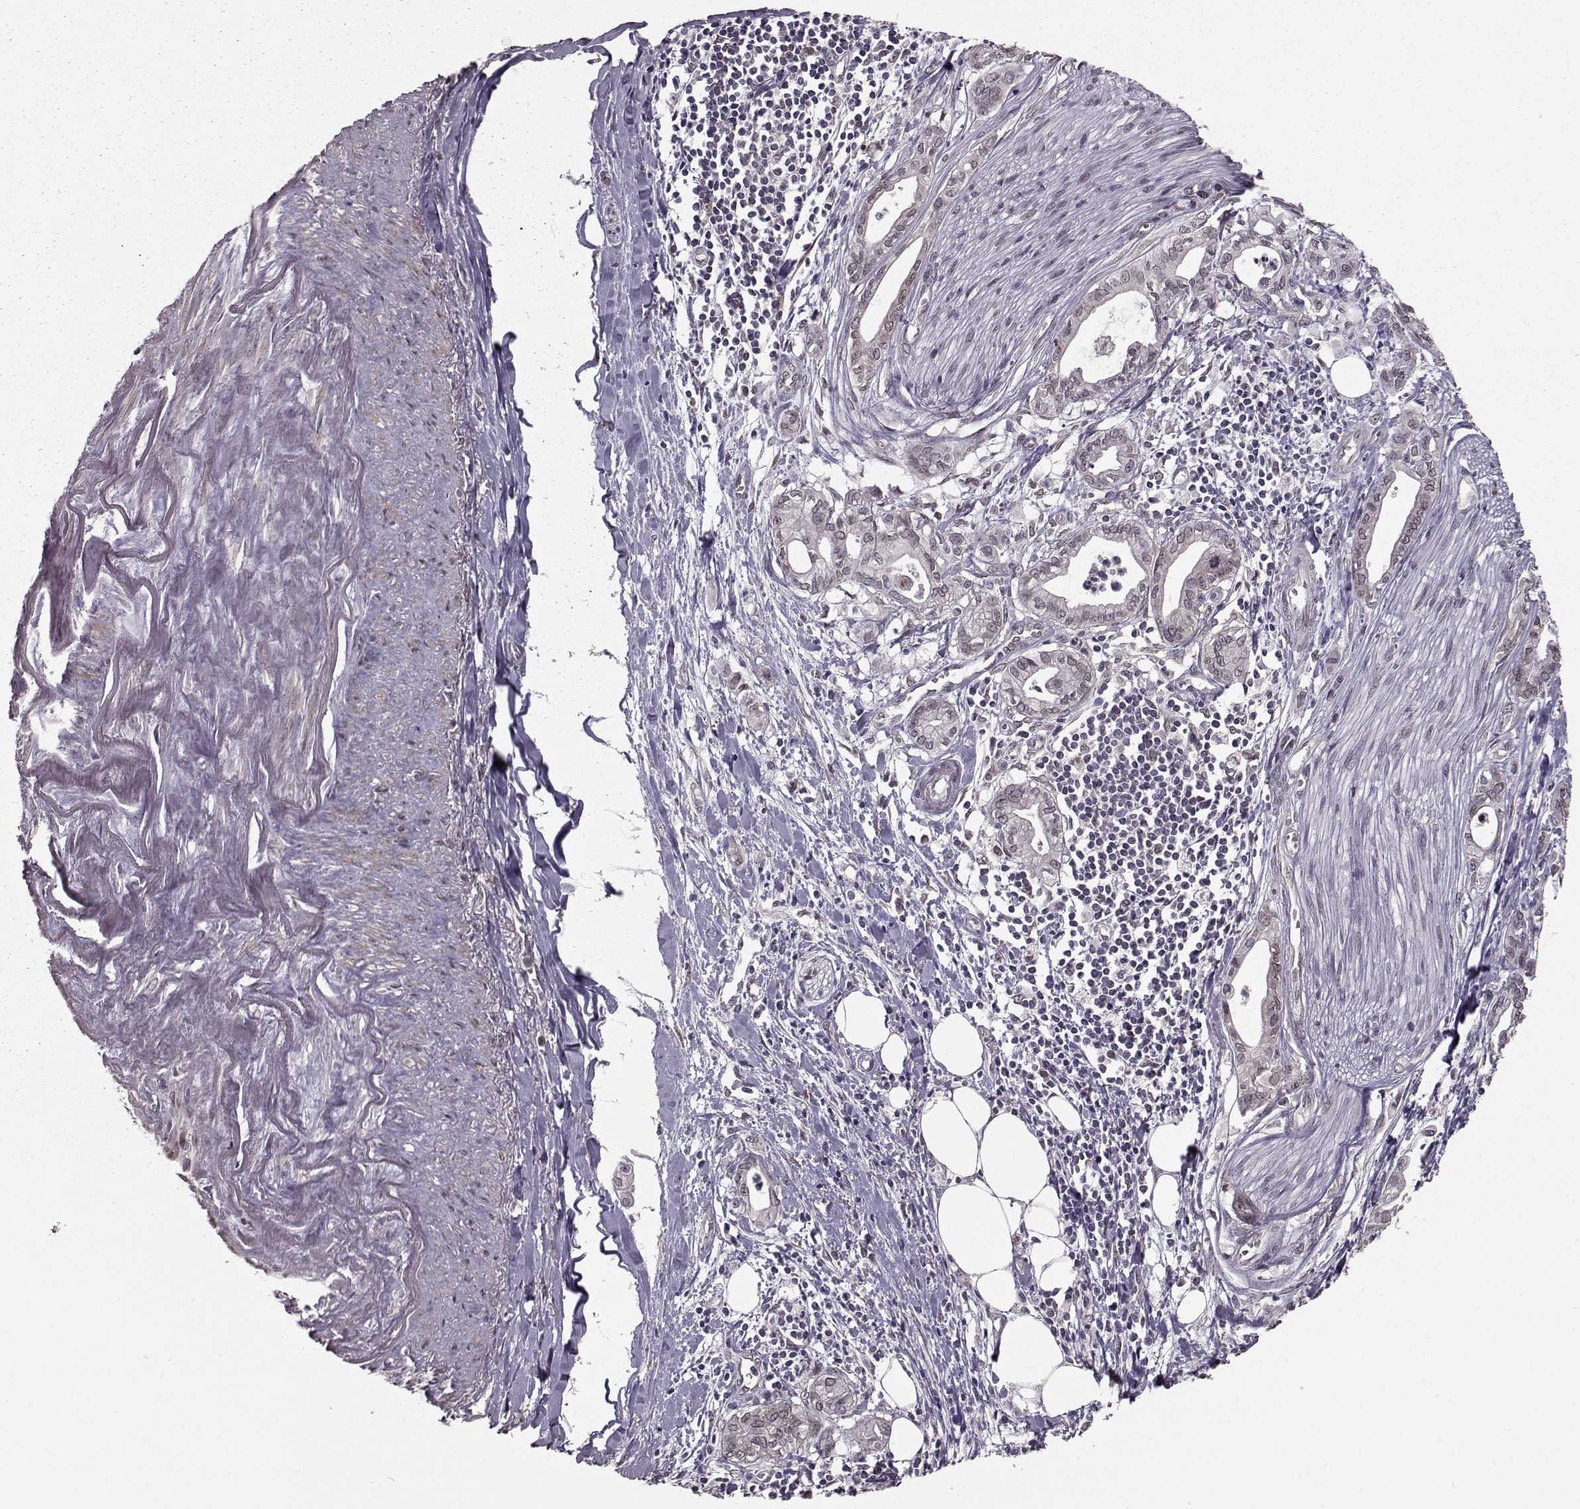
{"staining": {"intensity": "weak", "quantity": "<25%", "location": "cytoplasmic/membranous,nuclear"}, "tissue": "pancreatic cancer", "cell_type": "Tumor cells", "image_type": "cancer", "snomed": [{"axis": "morphology", "description": "Adenocarcinoma, NOS"}, {"axis": "topography", "description": "Pancreas"}], "caption": "Human adenocarcinoma (pancreatic) stained for a protein using immunohistochemistry exhibits no staining in tumor cells.", "gene": "NUP37", "patient": {"sex": "male", "age": 71}}